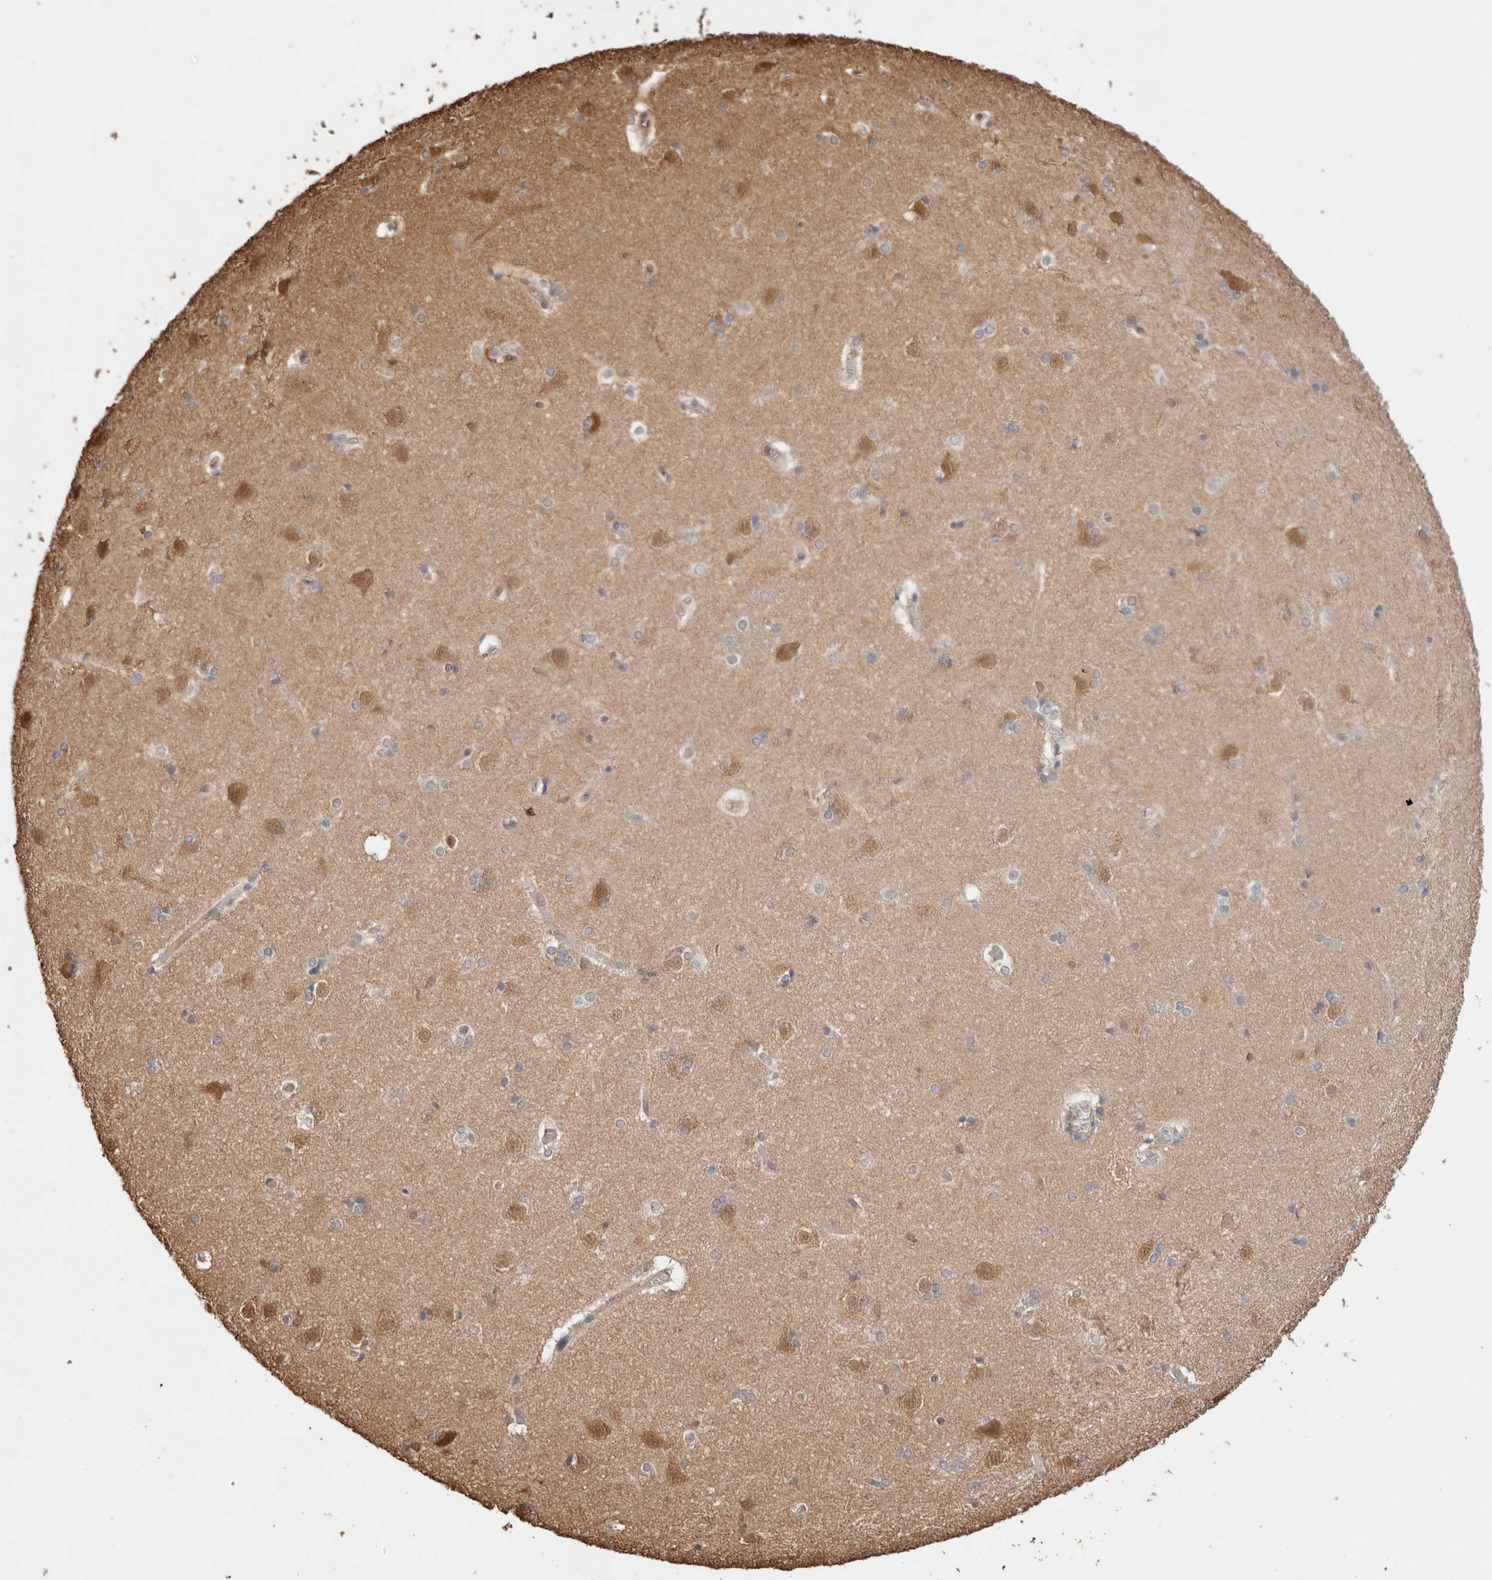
{"staining": {"intensity": "negative", "quantity": "none", "location": "none"}, "tissue": "caudate", "cell_type": "Glial cells", "image_type": "normal", "snomed": [{"axis": "morphology", "description": "Normal tissue, NOS"}, {"axis": "topography", "description": "Lateral ventricle wall"}], "caption": "A photomicrograph of human caudate is negative for staining in glial cells. Nuclei are stained in blue.", "gene": "YWHAH", "patient": {"sex": "female", "age": 19}}